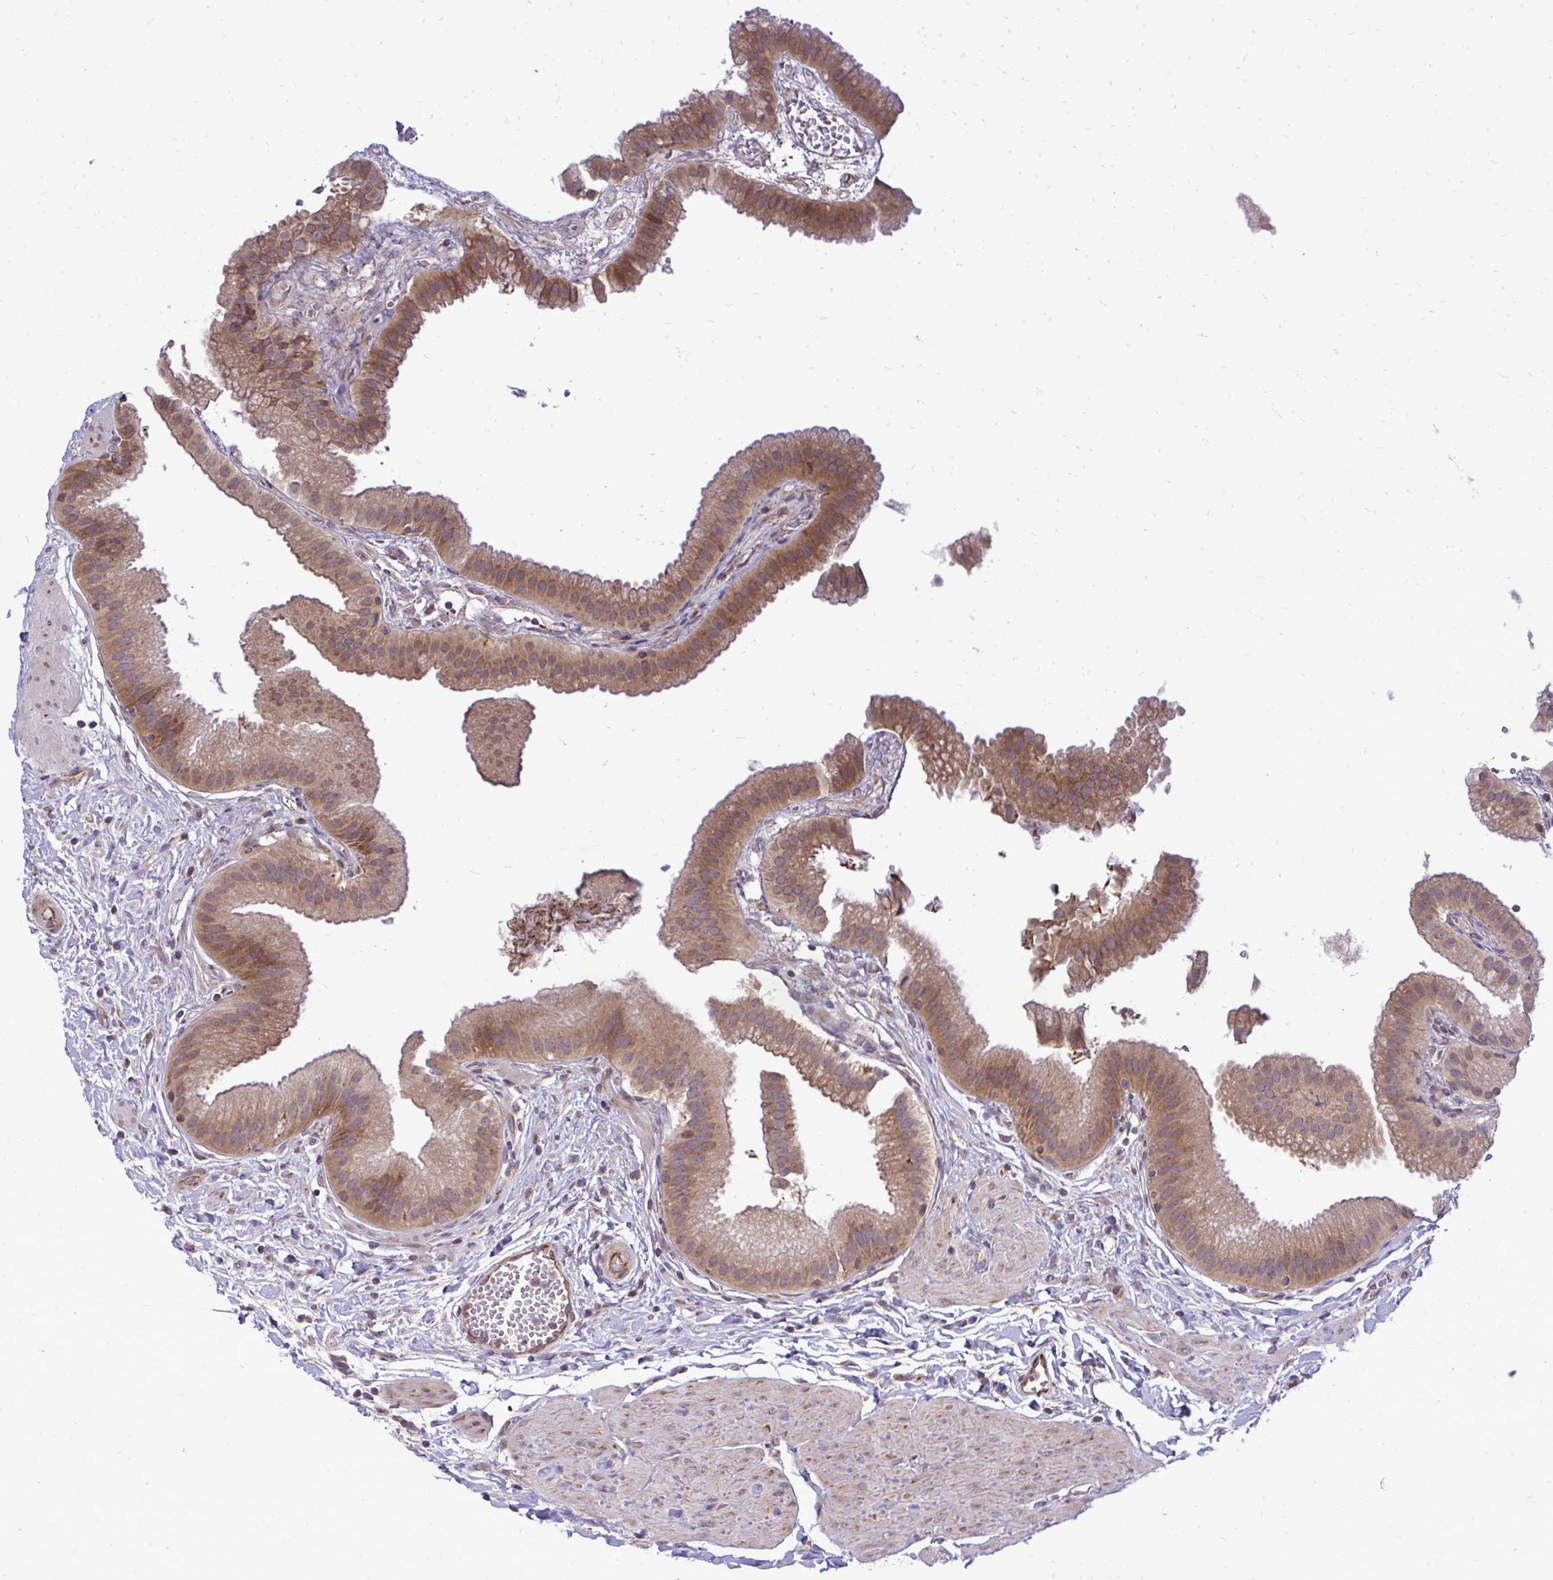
{"staining": {"intensity": "moderate", "quantity": ">75%", "location": "cytoplasmic/membranous"}, "tissue": "gallbladder", "cell_type": "Glandular cells", "image_type": "normal", "snomed": [{"axis": "morphology", "description": "Normal tissue, NOS"}, {"axis": "topography", "description": "Gallbladder"}], "caption": "A high-resolution image shows immunohistochemistry staining of normal gallbladder, which exhibits moderate cytoplasmic/membranous expression in about >75% of glandular cells. (DAB (3,3'-diaminobenzidine) = brown stain, brightfield microscopy at high magnification).", "gene": "FUT10", "patient": {"sex": "female", "age": 63}}